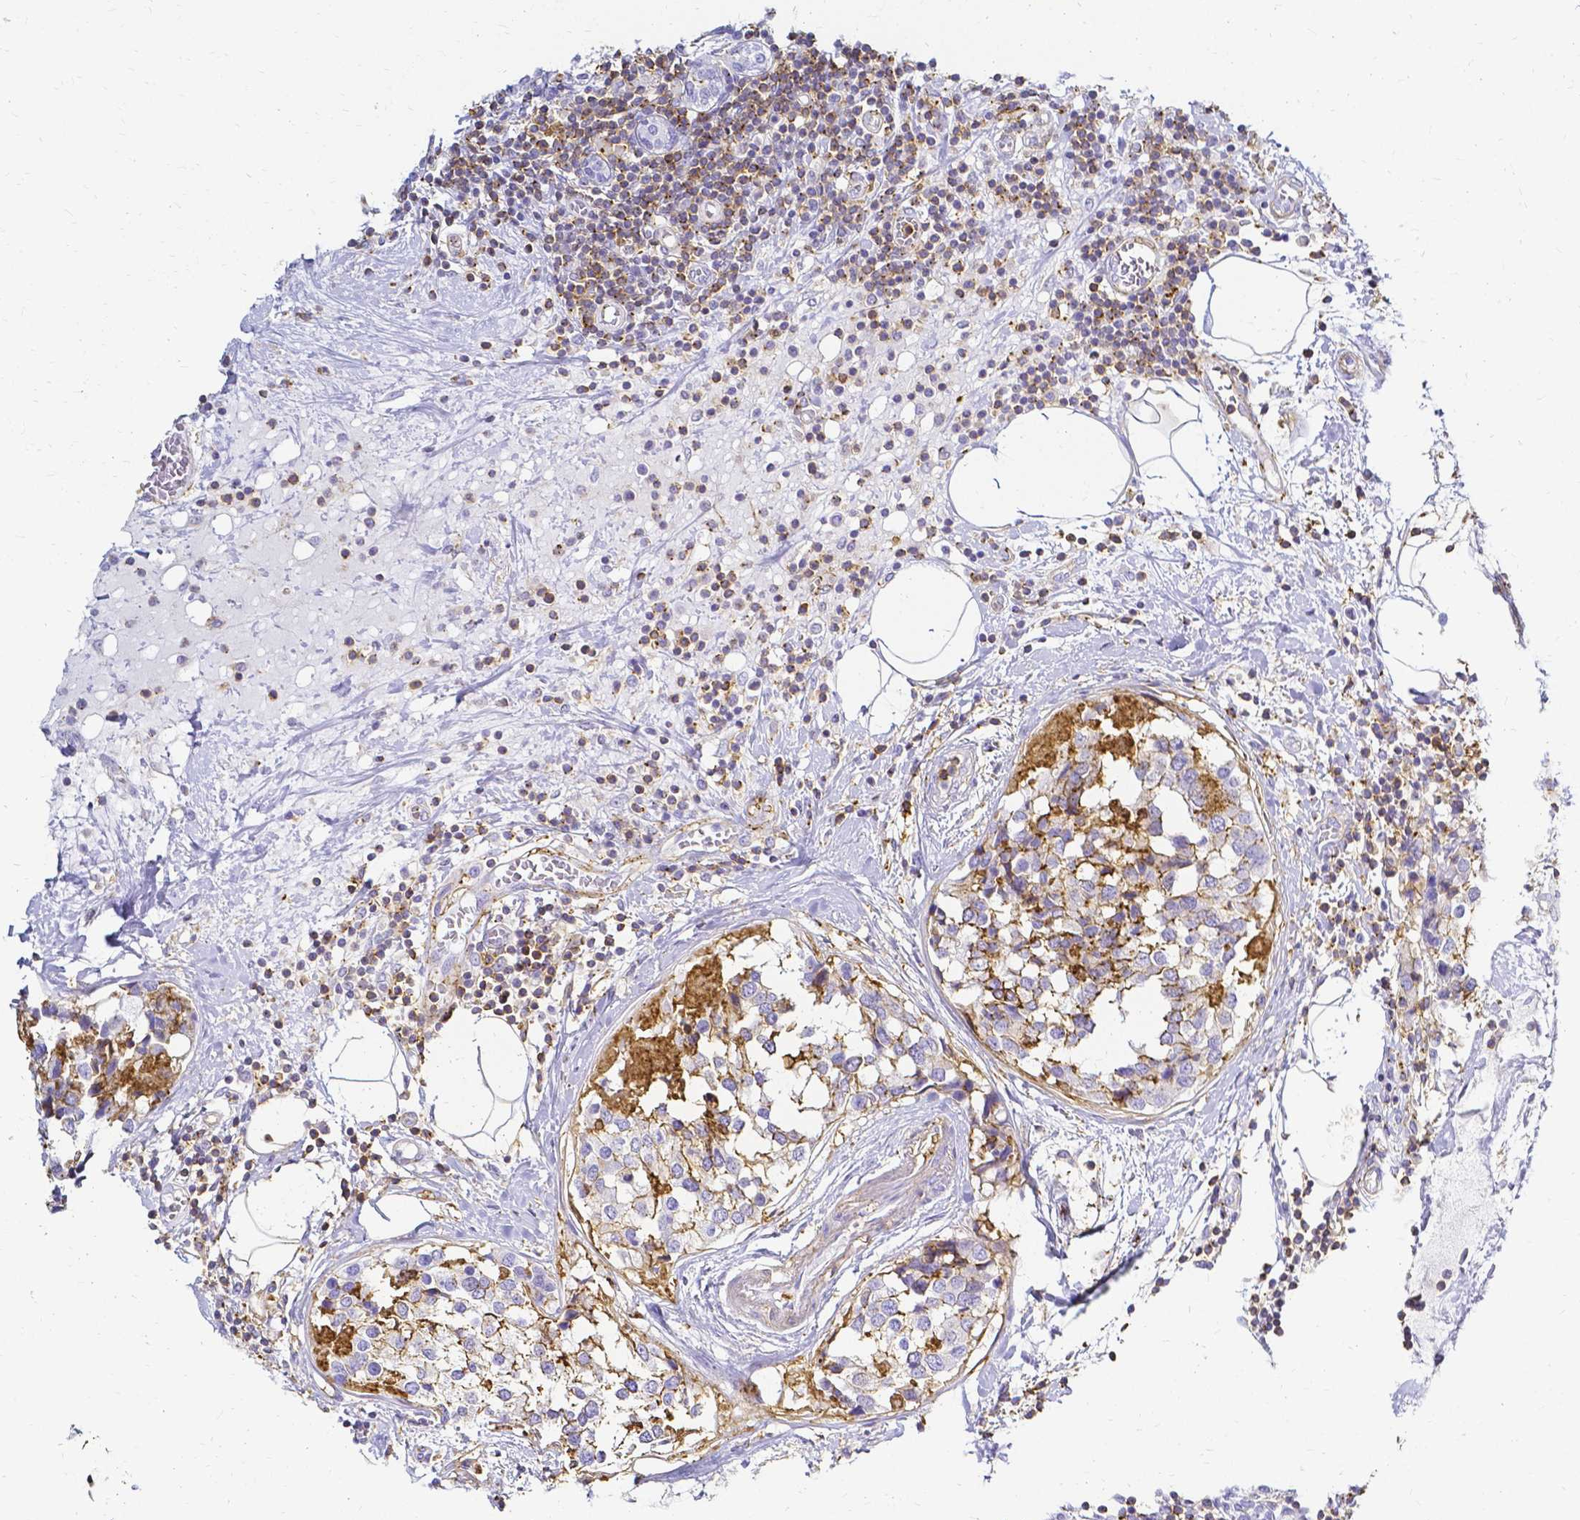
{"staining": {"intensity": "moderate", "quantity": "<25%", "location": "cytoplasmic/membranous"}, "tissue": "breast cancer", "cell_type": "Tumor cells", "image_type": "cancer", "snomed": [{"axis": "morphology", "description": "Lobular carcinoma"}, {"axis": "topography", "description": "Breast"}], "caption": "Breast lobular carcinoma was stained to show a protein in brown. There is low levels of moderate cytoplasmic/membranous positivity in approximately <25% of tumor cells. (IHC, brightfield microscopy, high magnification).", "gene": "HSPA12A", "patient": {"sex": "female", "age": 59}}